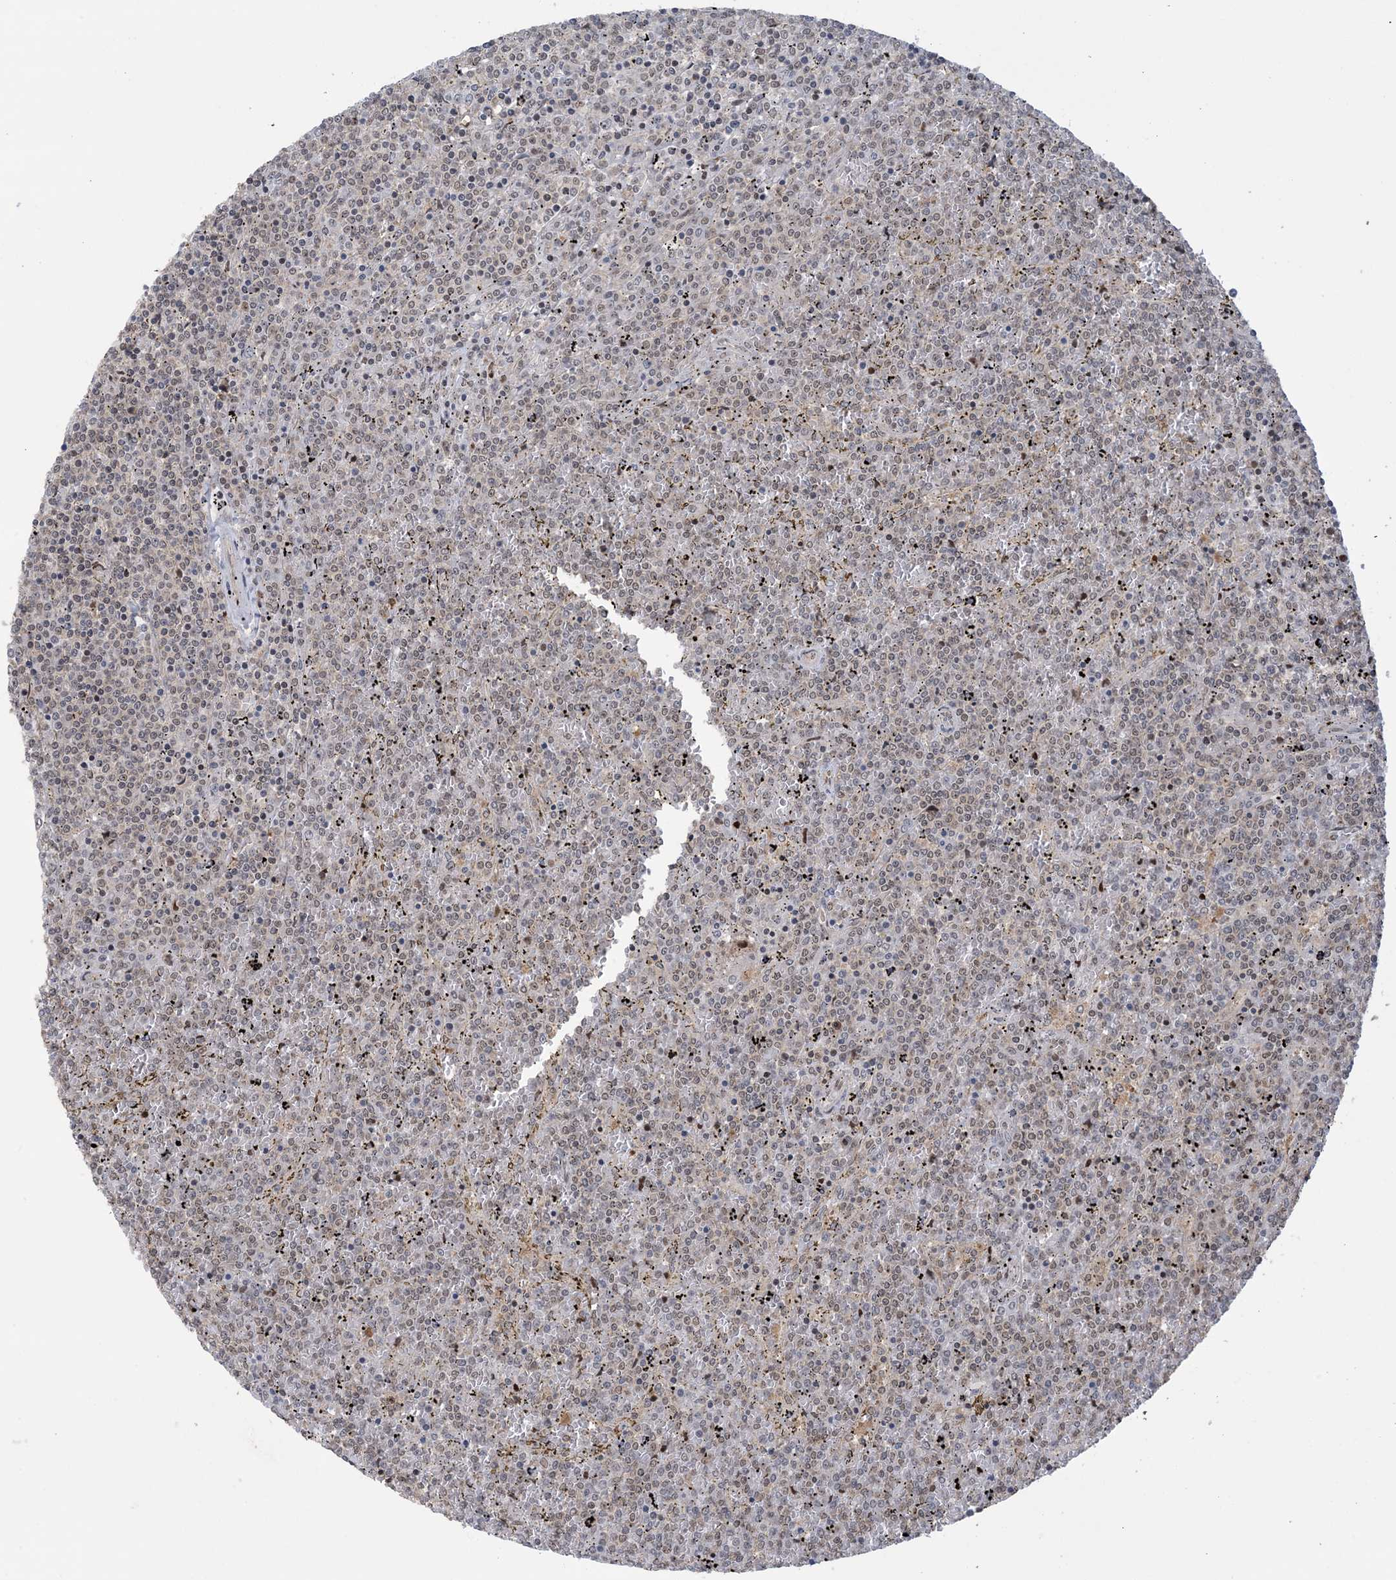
{"staining": {"intensity": "negative", "quantity": "none", "location": "none"}, "tissue": "lymphoma", "cell_type": "Tumor cells", "image_type": "cancer", "snomed": [{"axis": "morphology", "description": "Malignant lymphoma, non-Hodgkin's type, Low grade"}, {"axis": "topography", "description": "Spleen"}], "caption": "A micrograph of human lymphoma is negative for staining in tumor cells.", "gene": "ZNF710", "patient": {"sex": "female", "age": 19}}